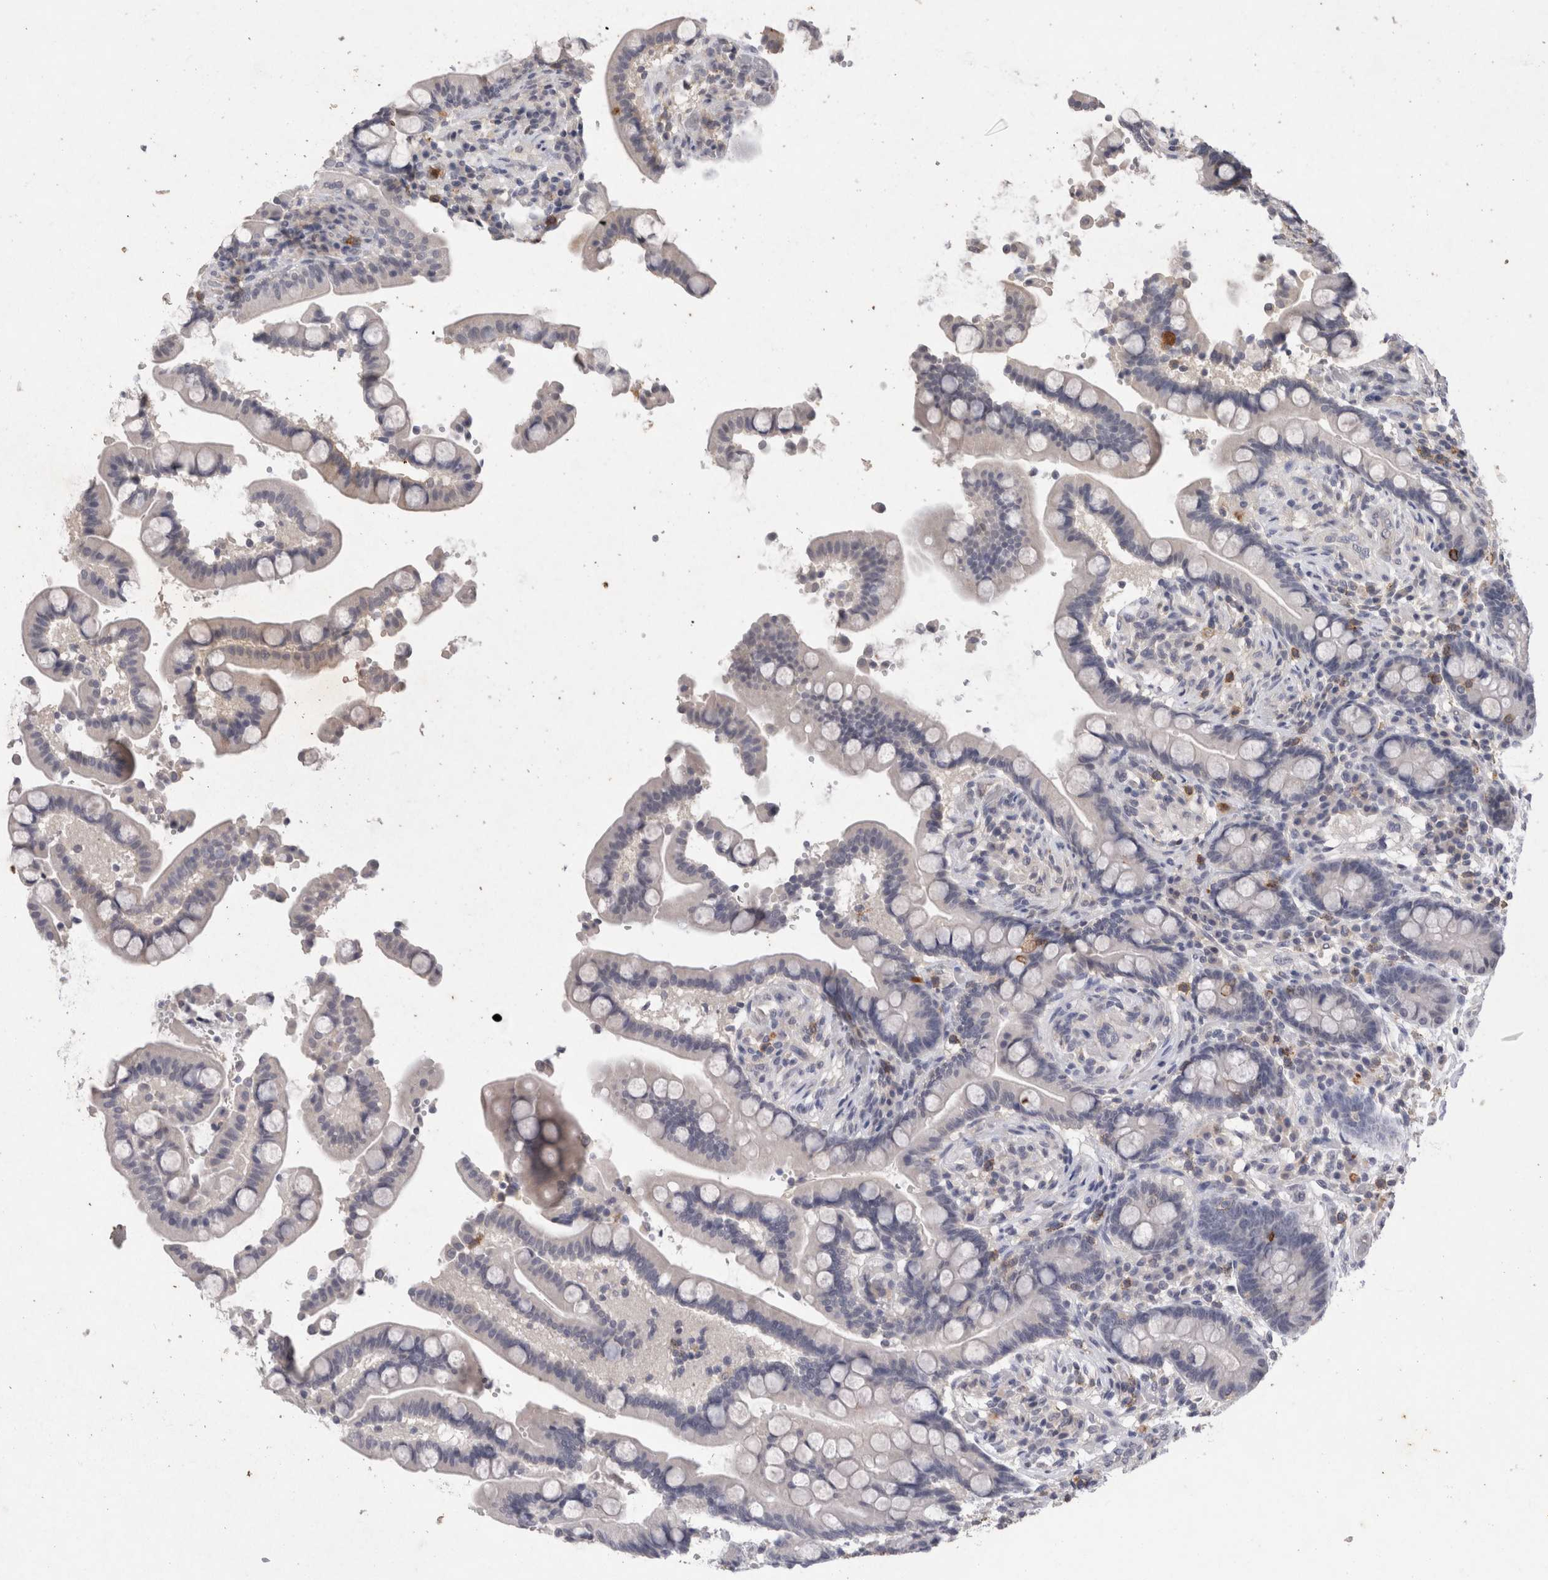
{"staining": {"intensity": "weak", "quantity": "25%-75%", "location": "cytoplasmic/membranous"}, "tissue": "colon", "cell_type": "Endothelial cells", "image_type": "normal", "snomed": [{"axis": "morphology", "description": "Normal tissue, NOS"}, {"axis": "topography", "description": "Colon"}], "caption": "The image demonstrates immunohistochemical staining of unremarkable colon. There is weak cytoplasmic/membranous staining is identified in about 25%-75% of endothelial cells.", "gene": "RASSF3", "patient": {"sex": "male", "age": 73}}